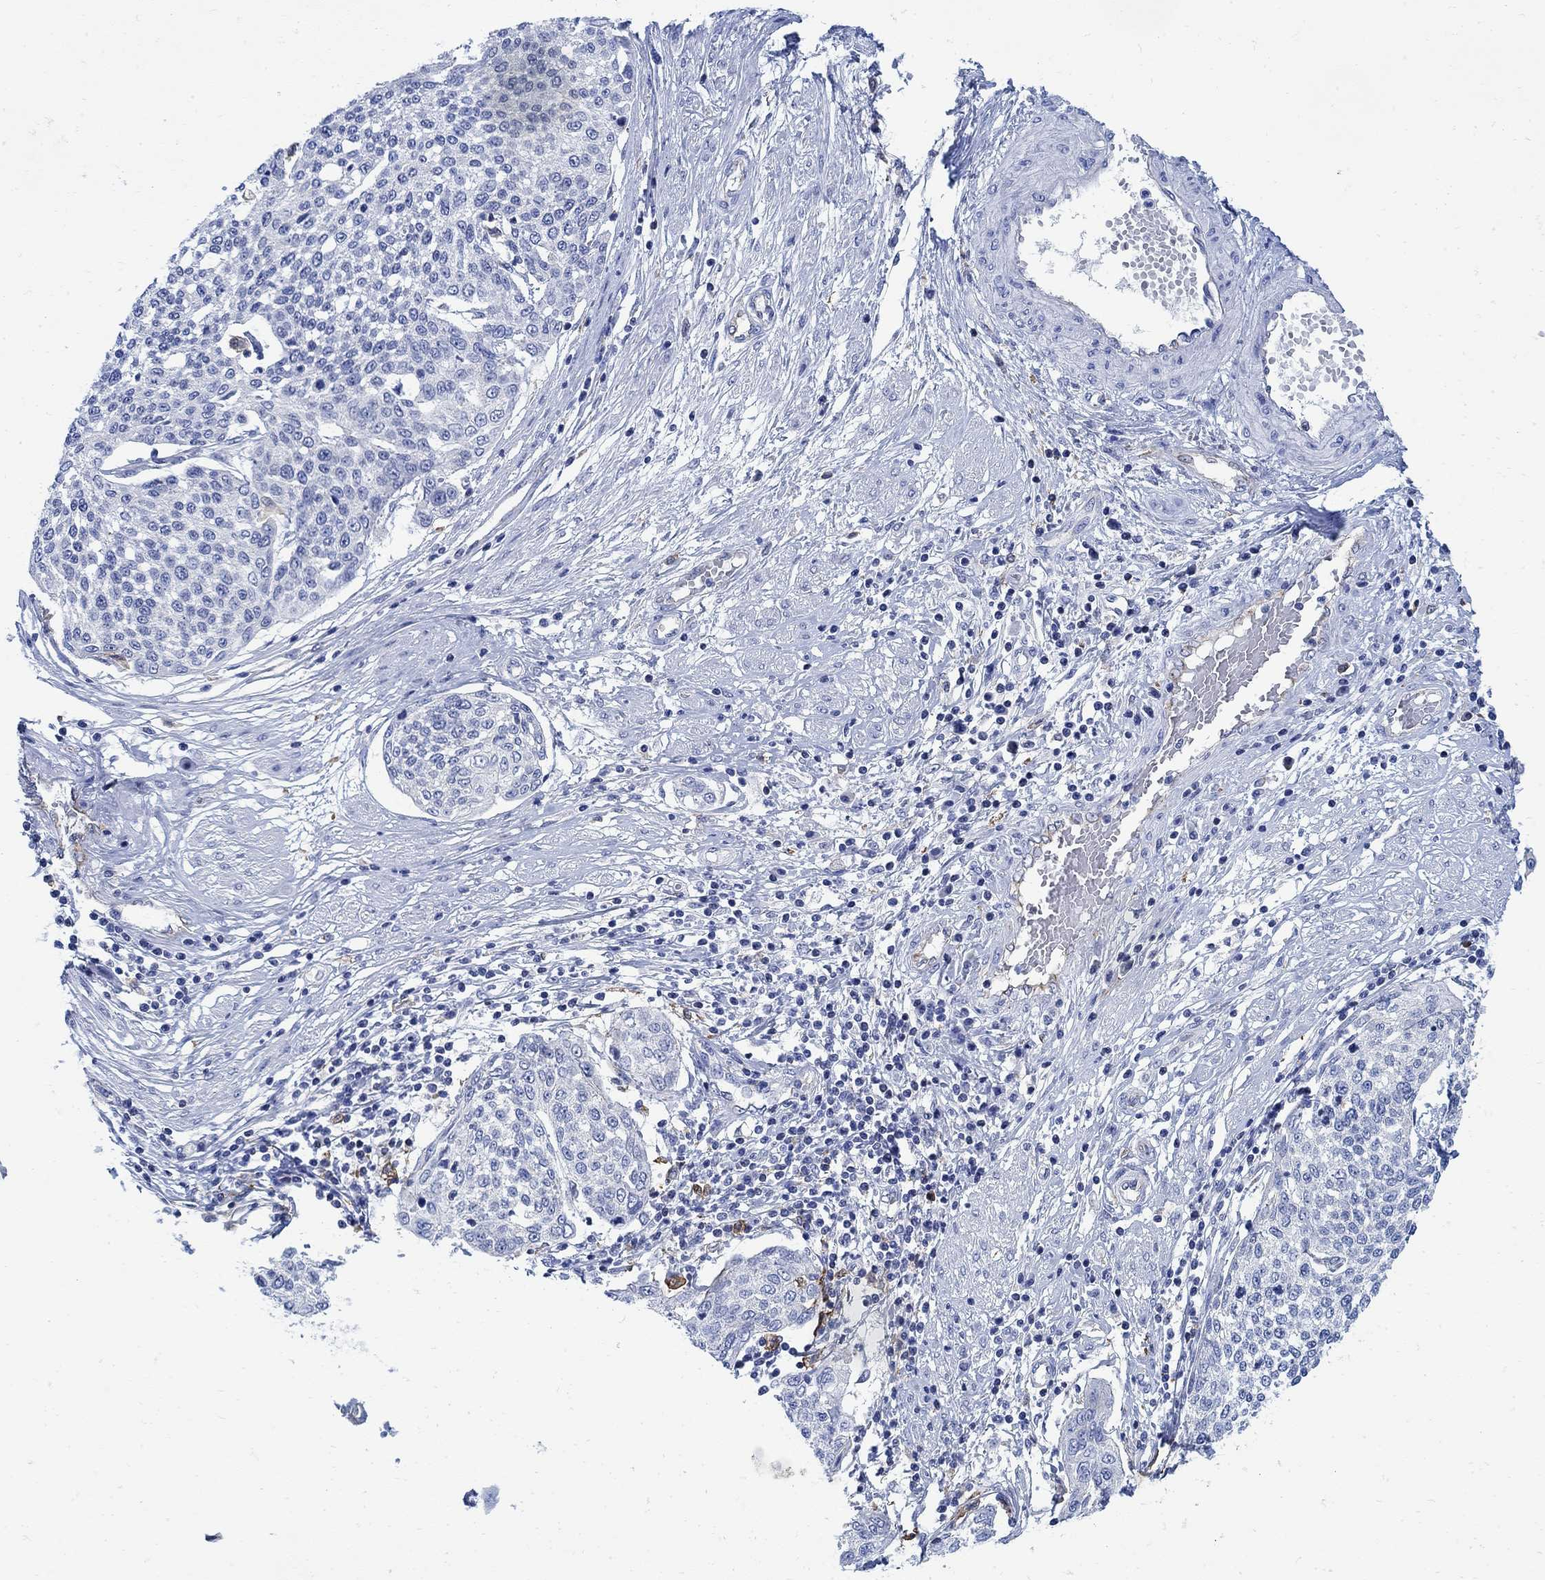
{"staining": {"intensity": "negative", "quantity": "none", "location": "none"}, "tissue": "cervical cancer", "cell_type": "Tumor cells", "image_type": "cancer", "snomed": [{"axis": "morphology", "description": "Squamous cell carcinoma, NOS"}, {"axis": "topography", "description": "Cervix"}], "caption": "A high-resolution histopathology image shows immunohistochemistry staining of cervical squamous cell carcinoma, which demonstrates no significant expression in tumor cells.", "gene": "PHF21B", "patient": {"sex": "female", "age": 34}}